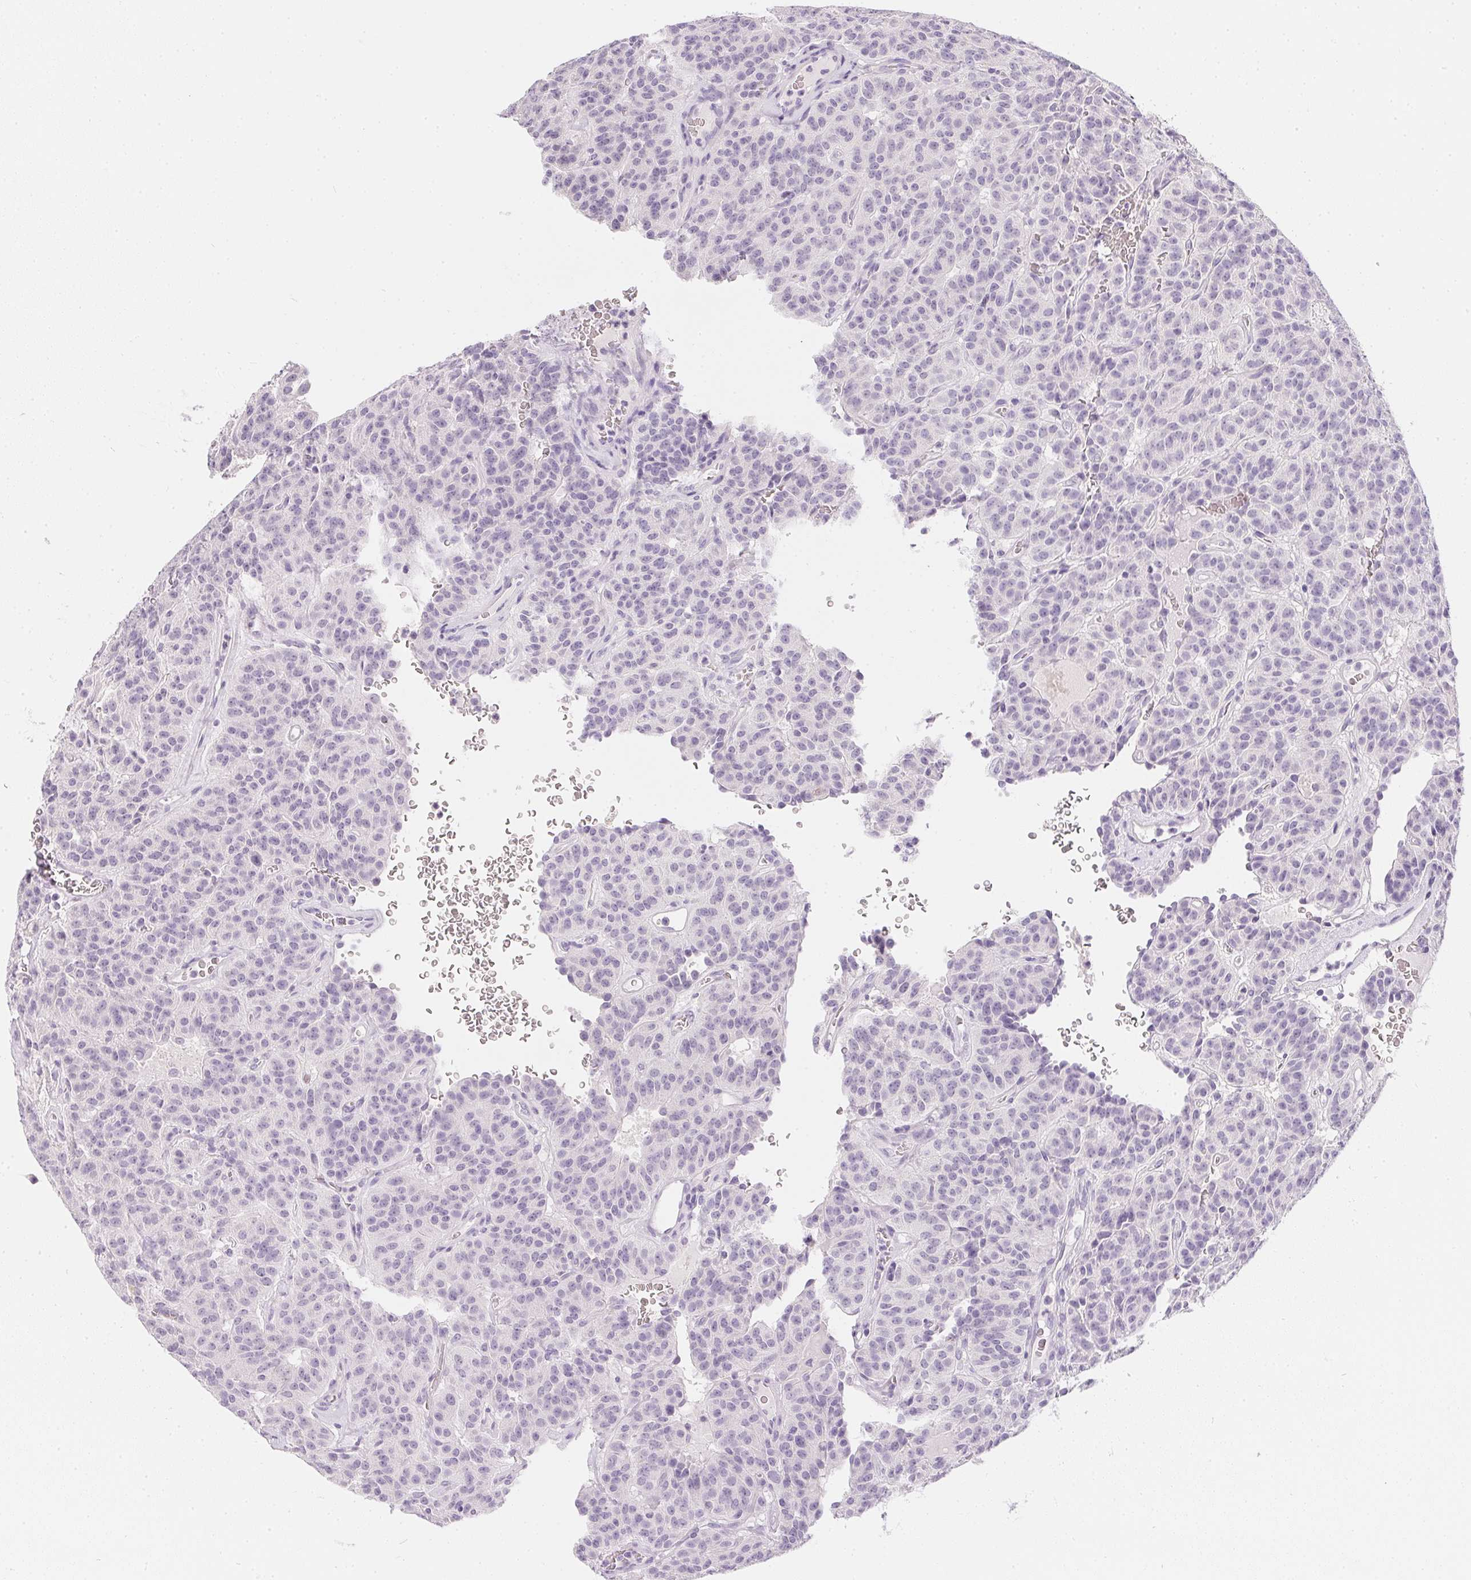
{"staining": {"intensity": "negative", "quantity": "none", "location": "none"}, "tissue": "carcinoid", "cell_type": "Tumor cells", "image_type": "cancer", "snomed": [{"axis": "morphology", "description": "Carcinoid, malignant, NOS"}, {"axis": "topography", "description": "Lung"}], "caption": "IHC image of carcinoid stained for a protein (brown), which reveals no staining in tumor cells. The staining was performed using DAB (3,3'-diaminobenzidine) to visualize the protein expression in brown, while the nuclei were stained in blue with hematoxylin (Magnification: 20x).", "gene": "PPY", "patient": {"sex": "female", "age": 61}}